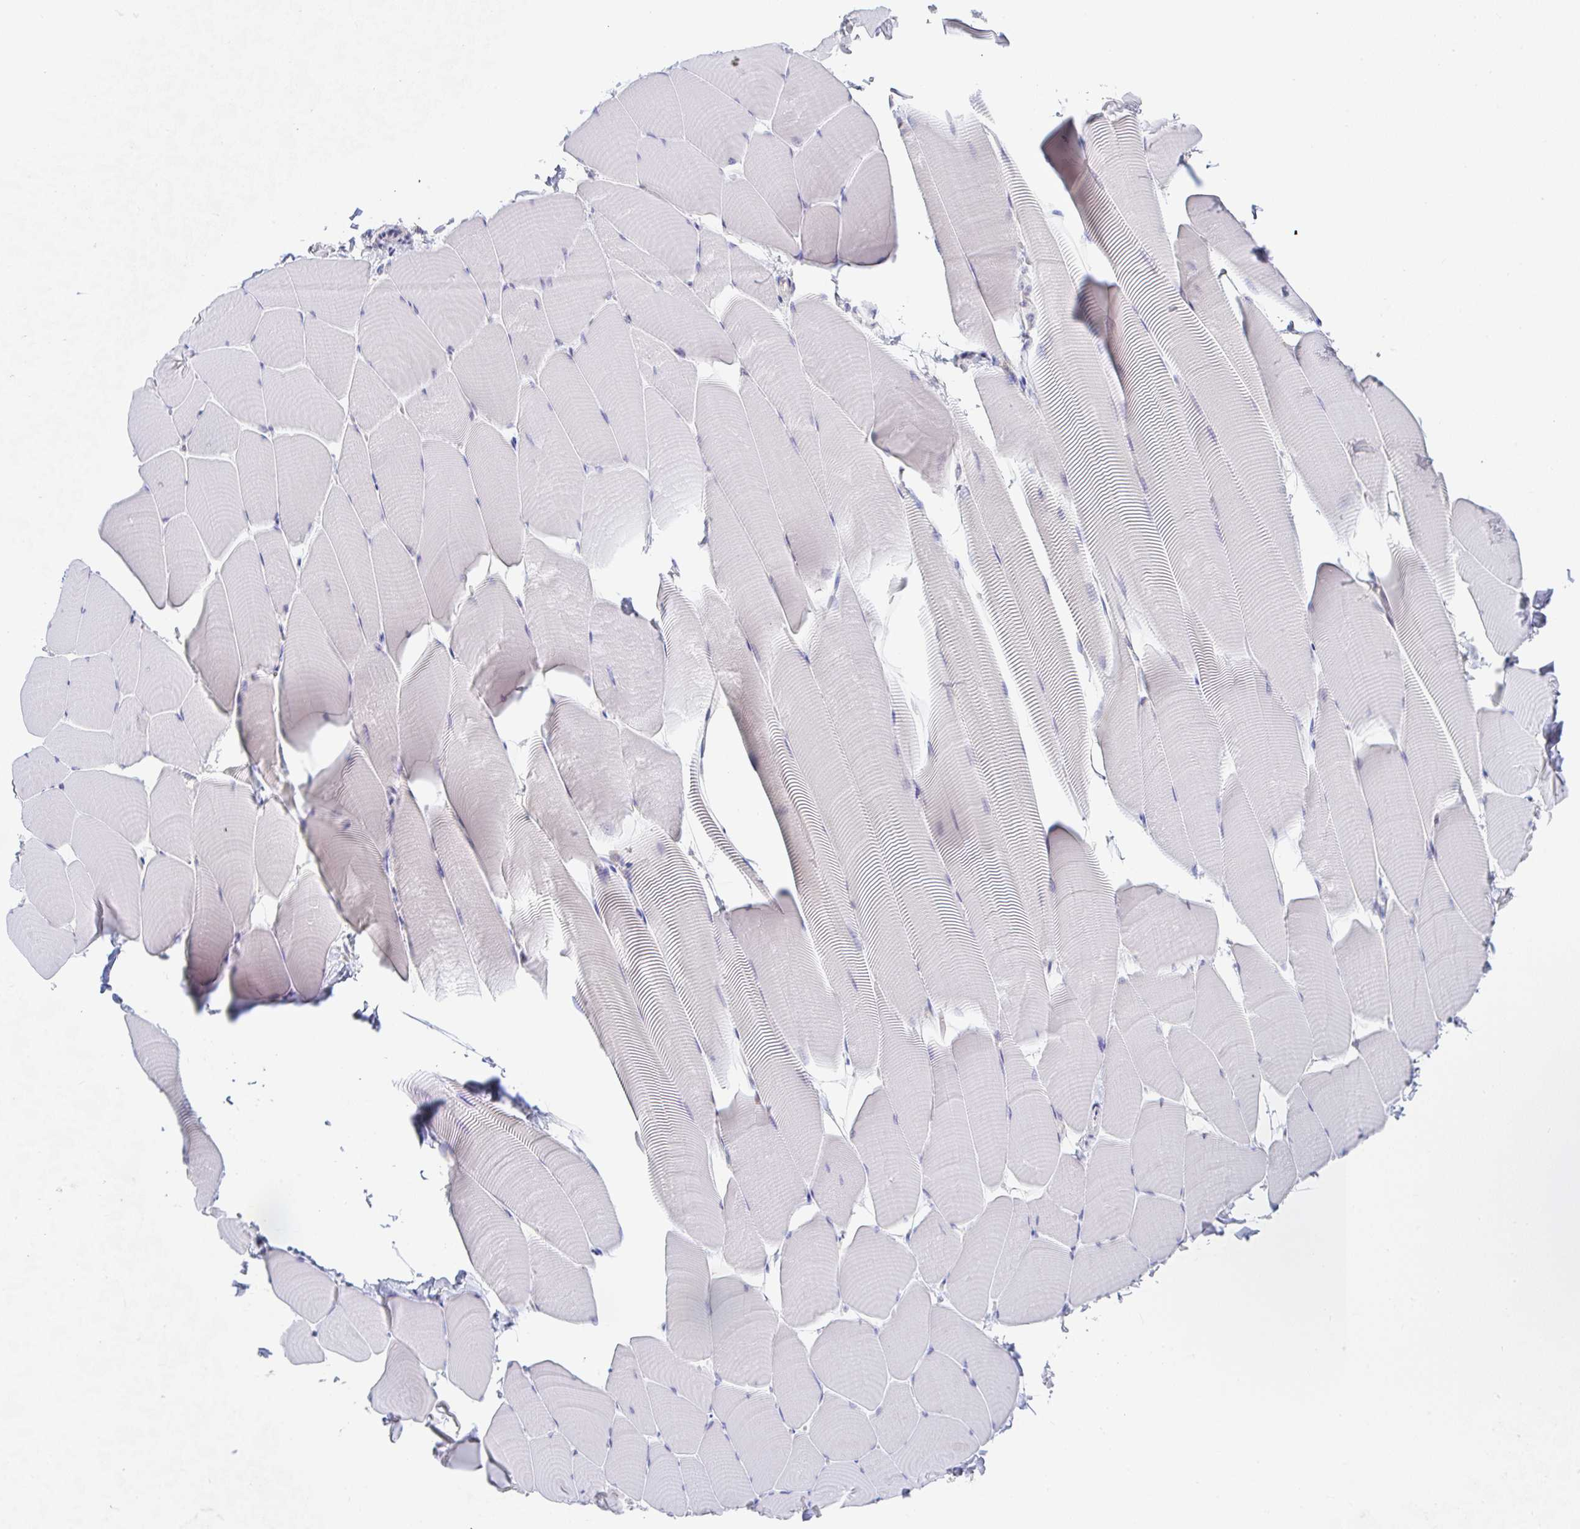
{"staining": {"intensity": "negative", "quantity": "none", "location": "none"}, "tissue": "skeletal muscle", "cell_type": "Myocytes", "image_type": "normal", "snomed": [{"axis": "morphology", "description": "Normal tissue, NOS"}, {"axis": "topography", "description": "Skeletal muscle"}], "caption": "This photomicrograph is of benign skeletal muscle stained with immunohistochemistry (IHC) to label a protein in brown with the nuclei are counter-stained blue. There is no positivity in myocytes. Nuclei are stained in blue.", "gene": "DERL2", "patient": {"sex": "male", "age": 25}}